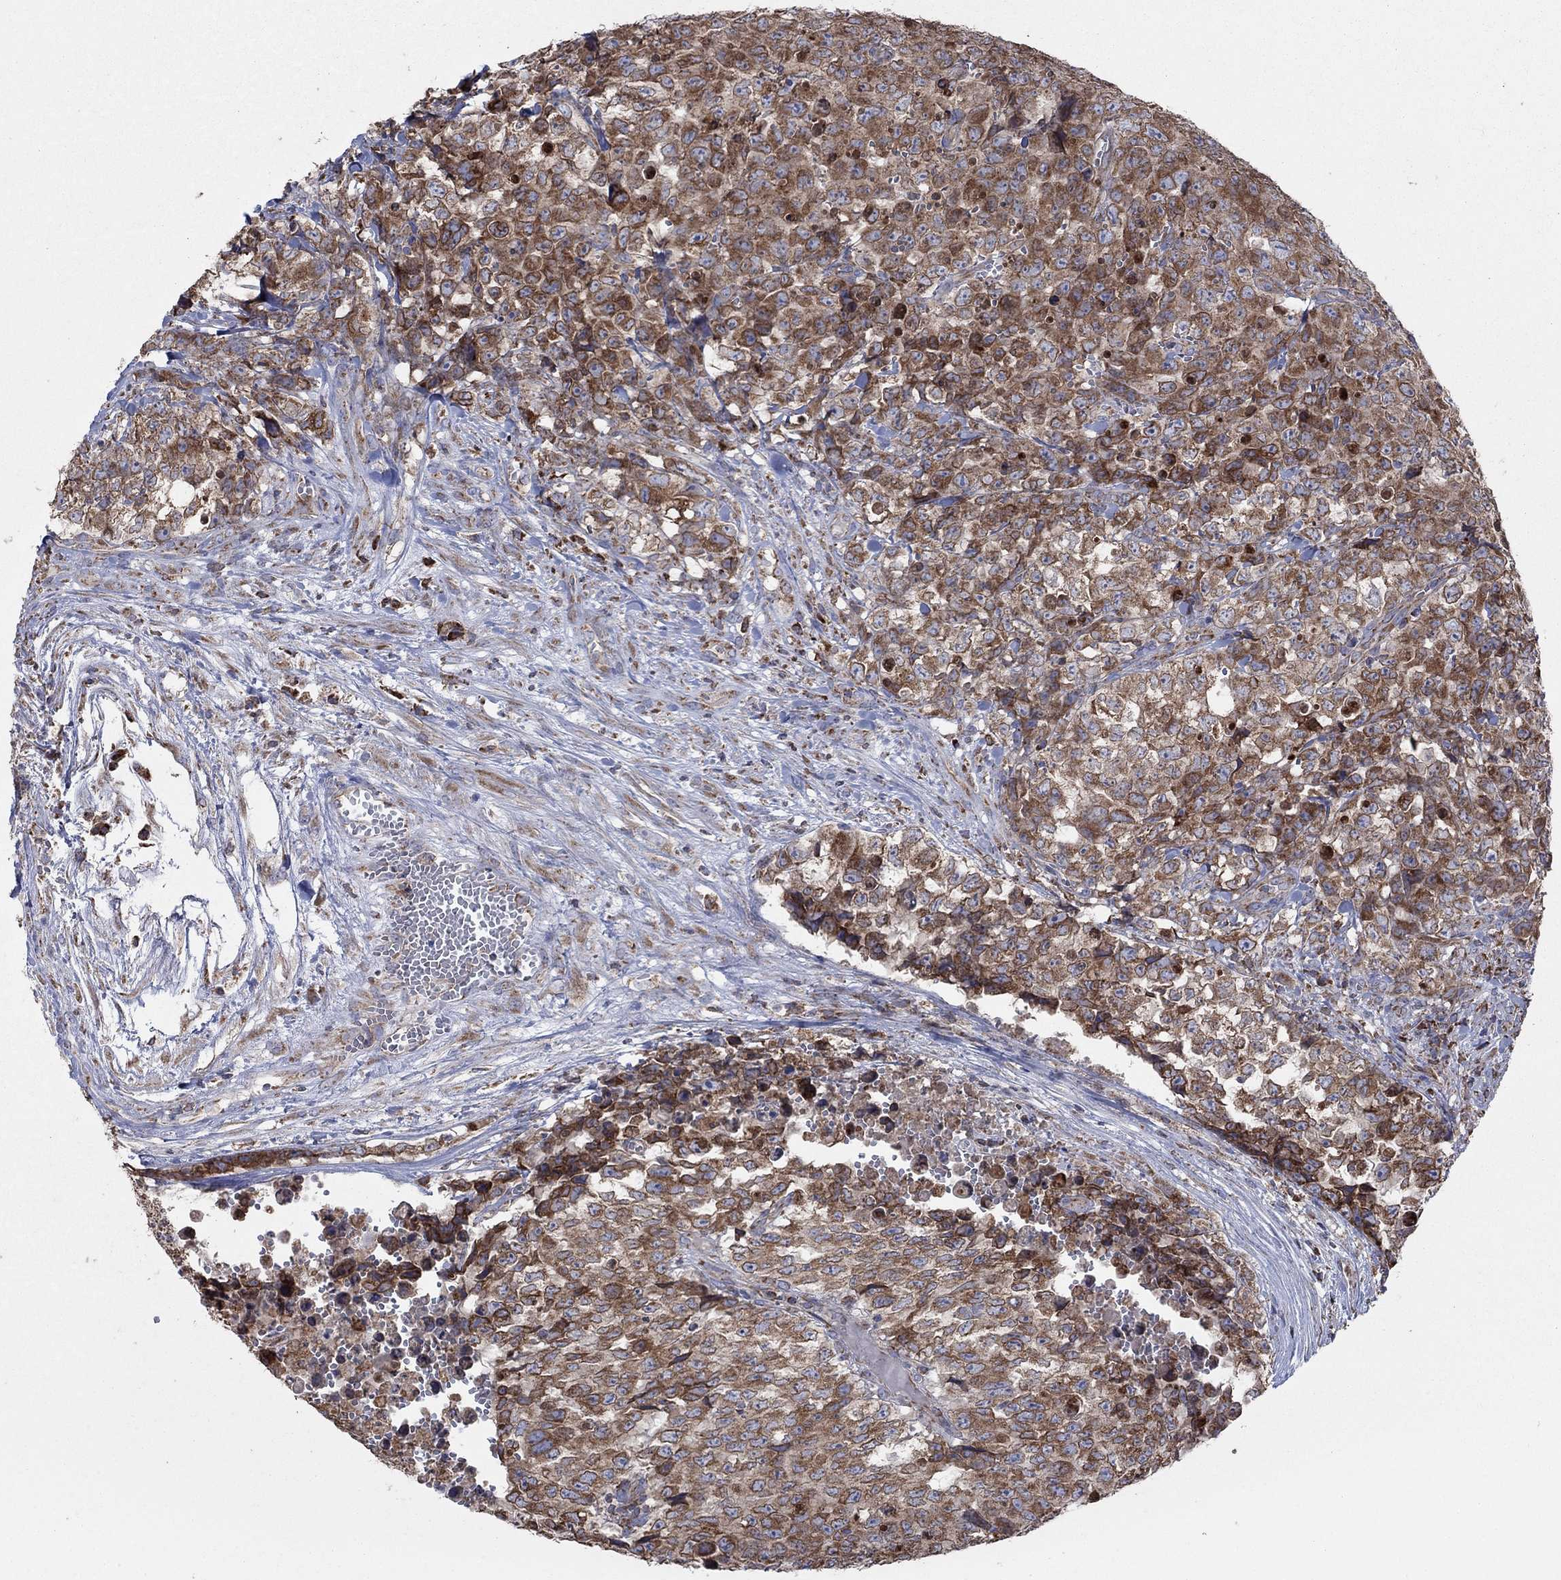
{"staining": {"intensity": "strong", "quantity": ">75%", "location": "cytoplasmic/membranous"}, "tissue": "testis cancer", "cell_type": "Tumor cells", "image_type": "cancer", "snomed": [{"axis": "morphology", "description": "Carcinoma, Embryonal, NOS"}, {"axis": "topography", "description": "Testis"}], "caption": "Immunohistochemical staining of human testis cancer (embryonal carcinoma) shows high levels of strong cytoplasmic/membranous positivity in approximately >75% of tumor cells.", "gene": "NCEH1", "patient": {"sex": "male", "age": 23}}